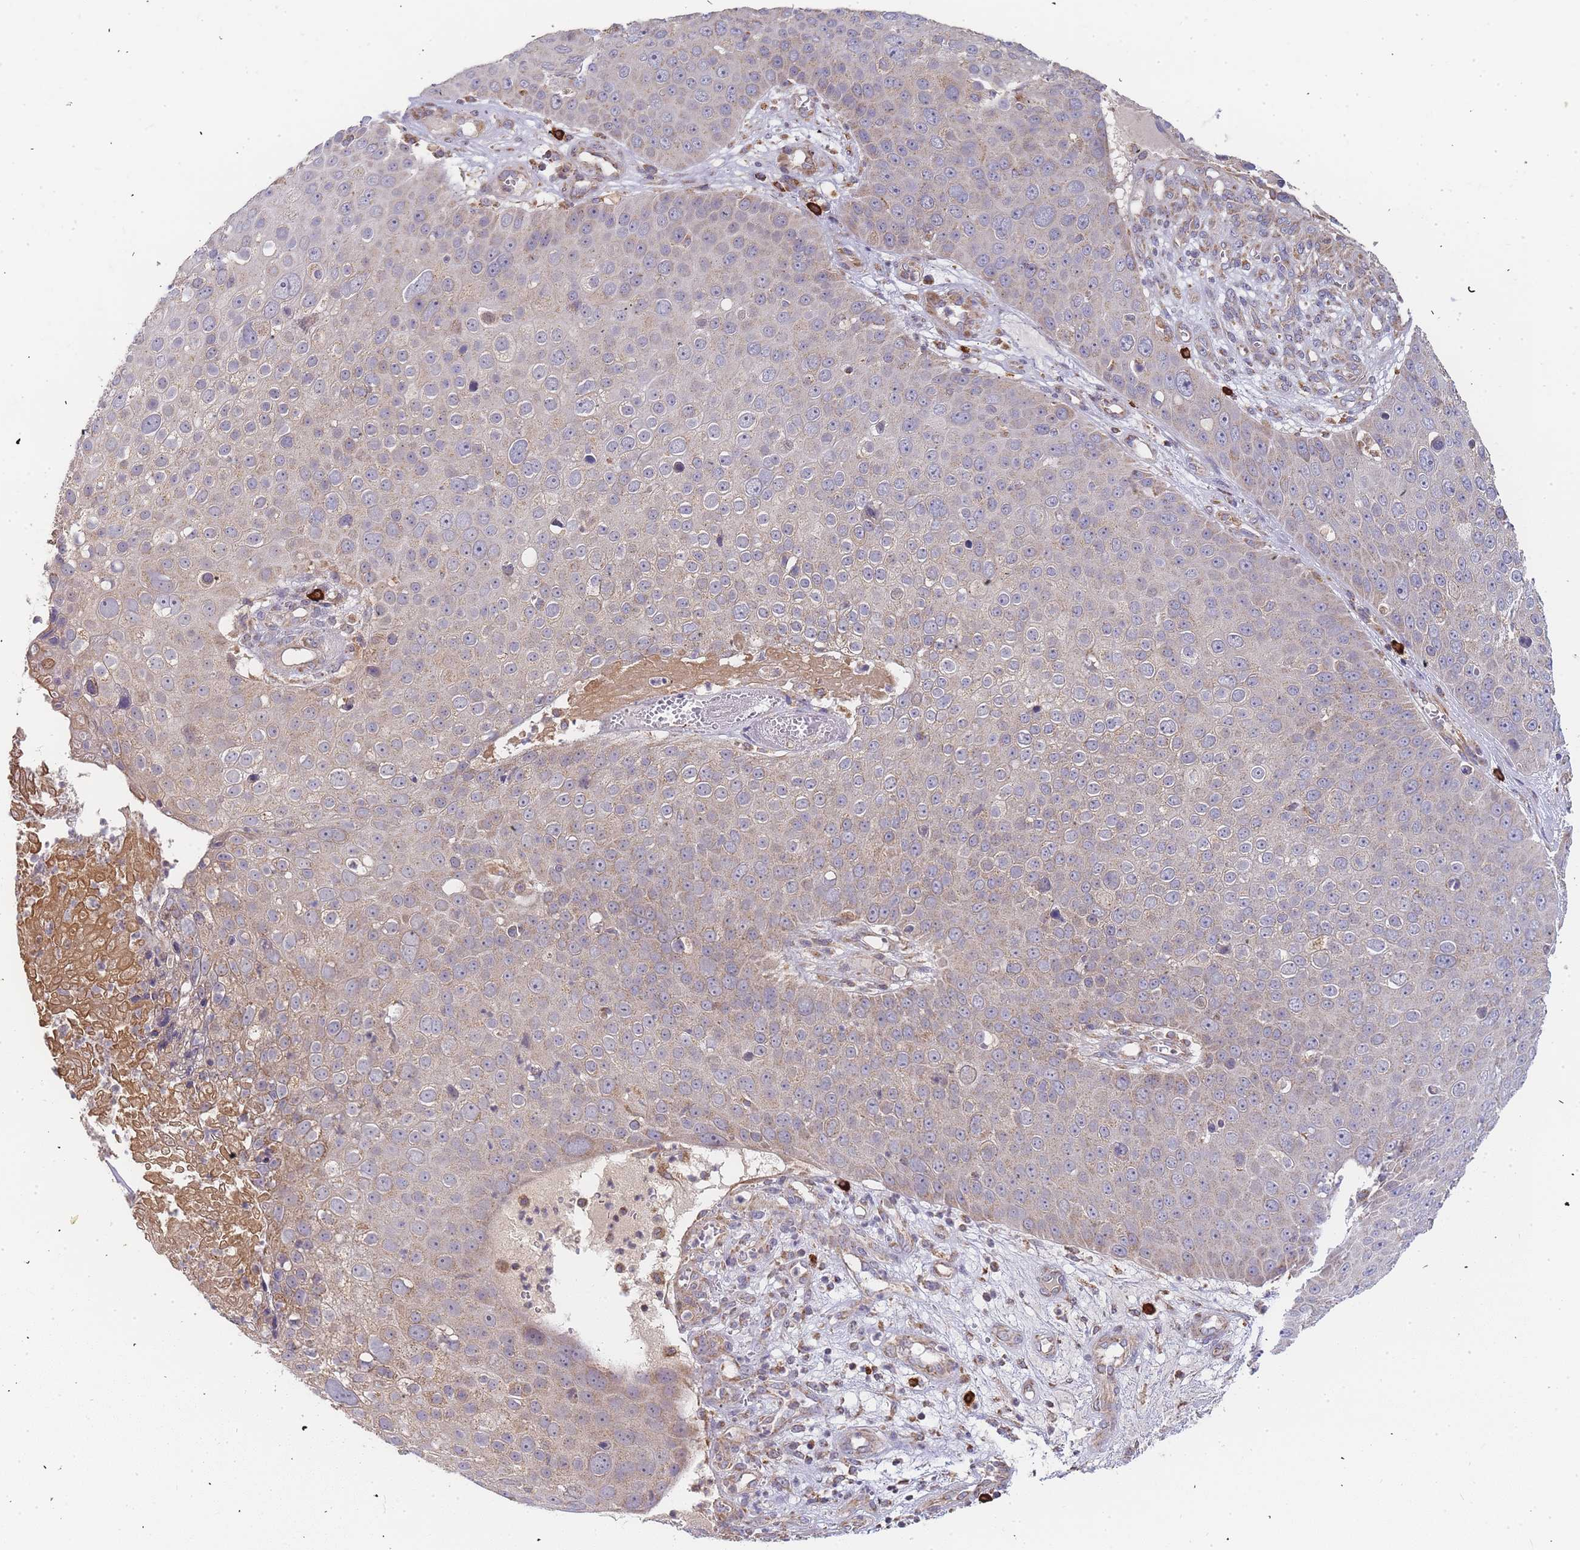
{"staining": {"intensity": "weak", "quantity": "25%-75%", "location": "cytoplasmic/membranous"}, "tissue": "skin cancer", "cell_type": "Tumor cells", "image_type": "cancer", "snomed": [{"axis": "morphology", "description": "Squamous cell carcinoma, NOS"}, {"axis": "topography", "description": "Skin"}], "caption": "Skin cancer was stained to show a protein in brown. There is low levels of weak cytoplasmic/membranous expression in about 25%-75% of tumor cells.", "gene": "ADCY9", "patient": {"sex": "male", "age": 71}}